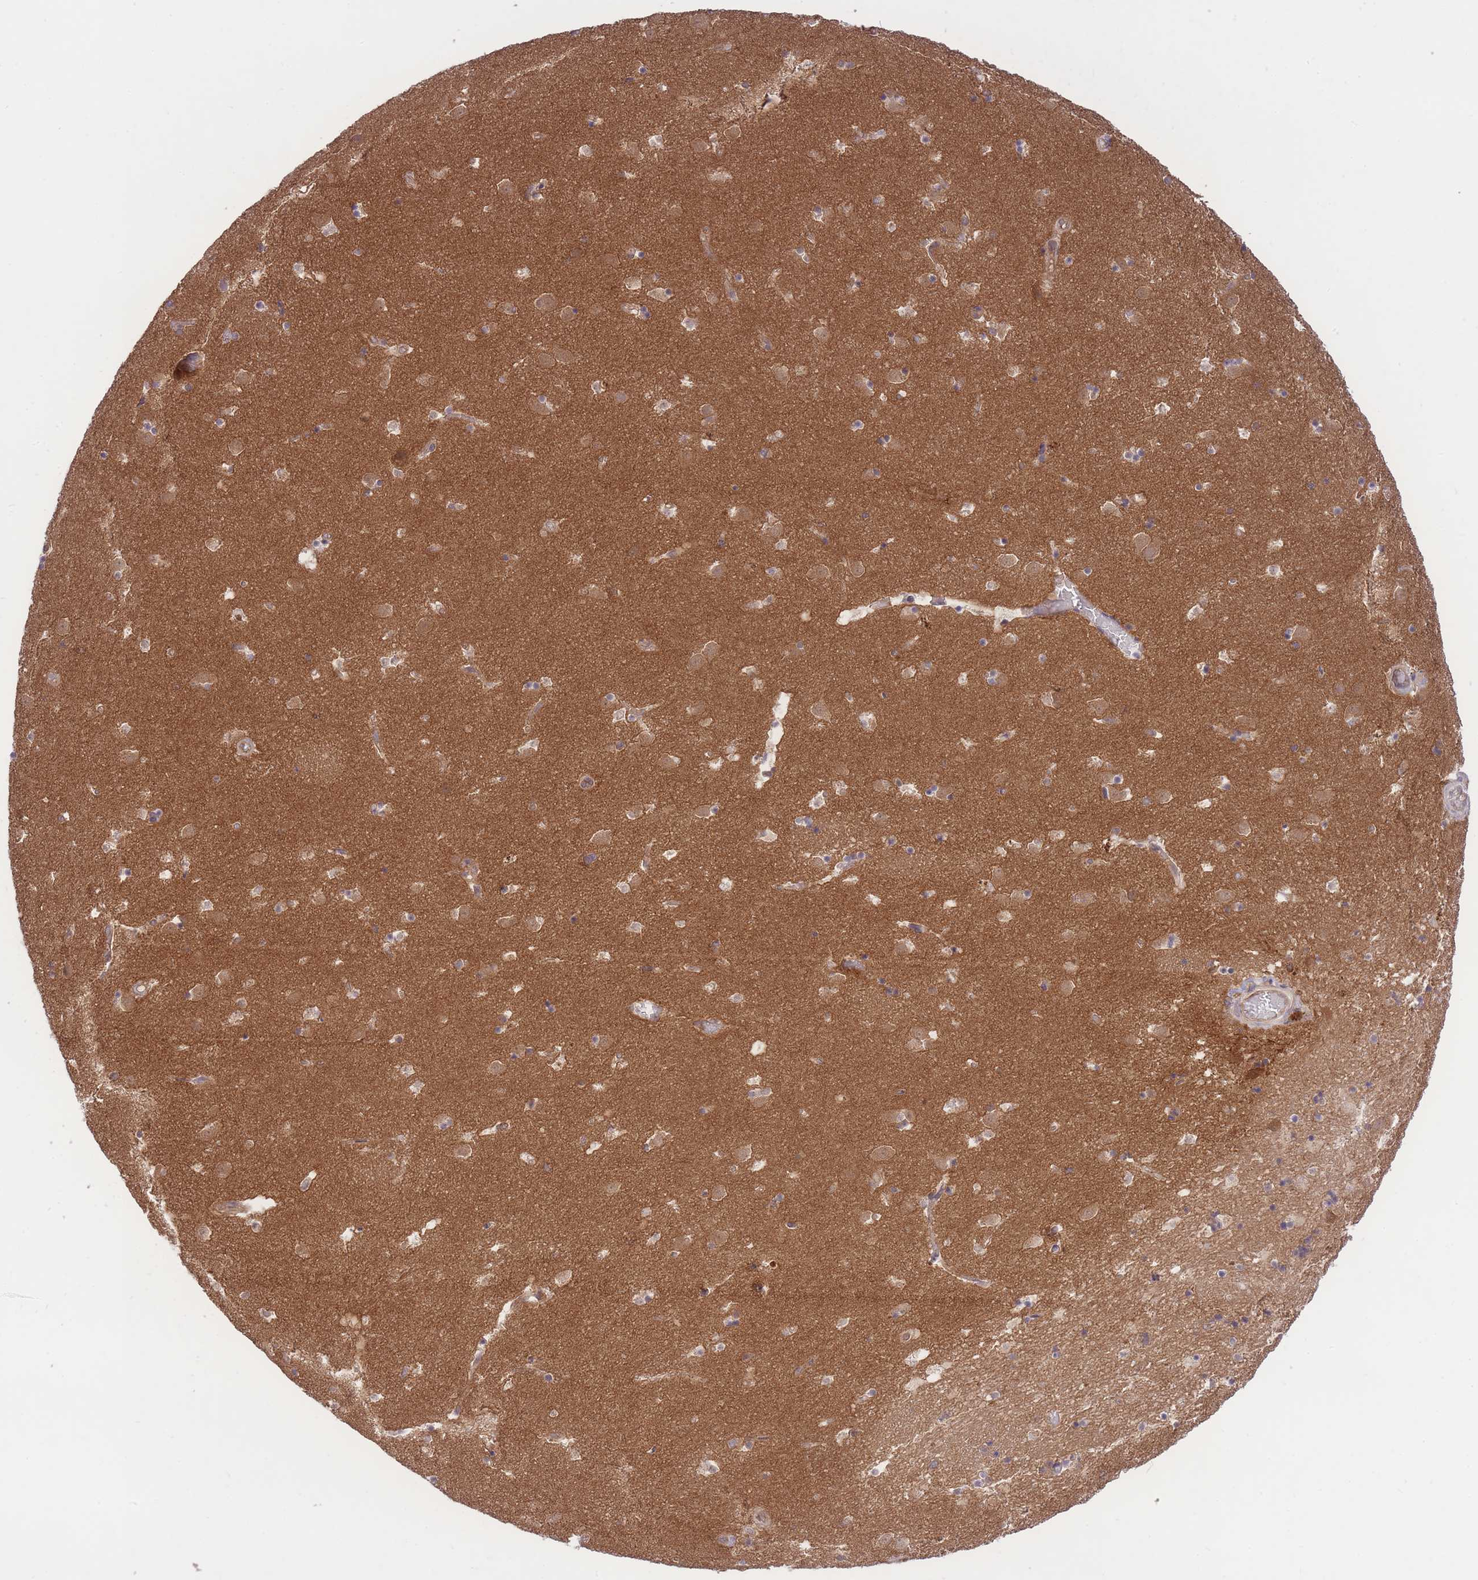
{"staining": {"intensity": "negative", "quantity": "none", "location": "none"}, "tissue": "caudate", "cell_type": "Glial cells", "image_type": "normal", "snomed": [{"axis": "morphology", "description": "Normal tissue, NOS"}, {"axis": "topography", "description": "Lateral ventricle wall"}], "caption": "Immunohistochemistry of normal caudate reveals no positivity in glial cells.", "gene": "PREP", "patient": {"sex": "male", "age": 25}}